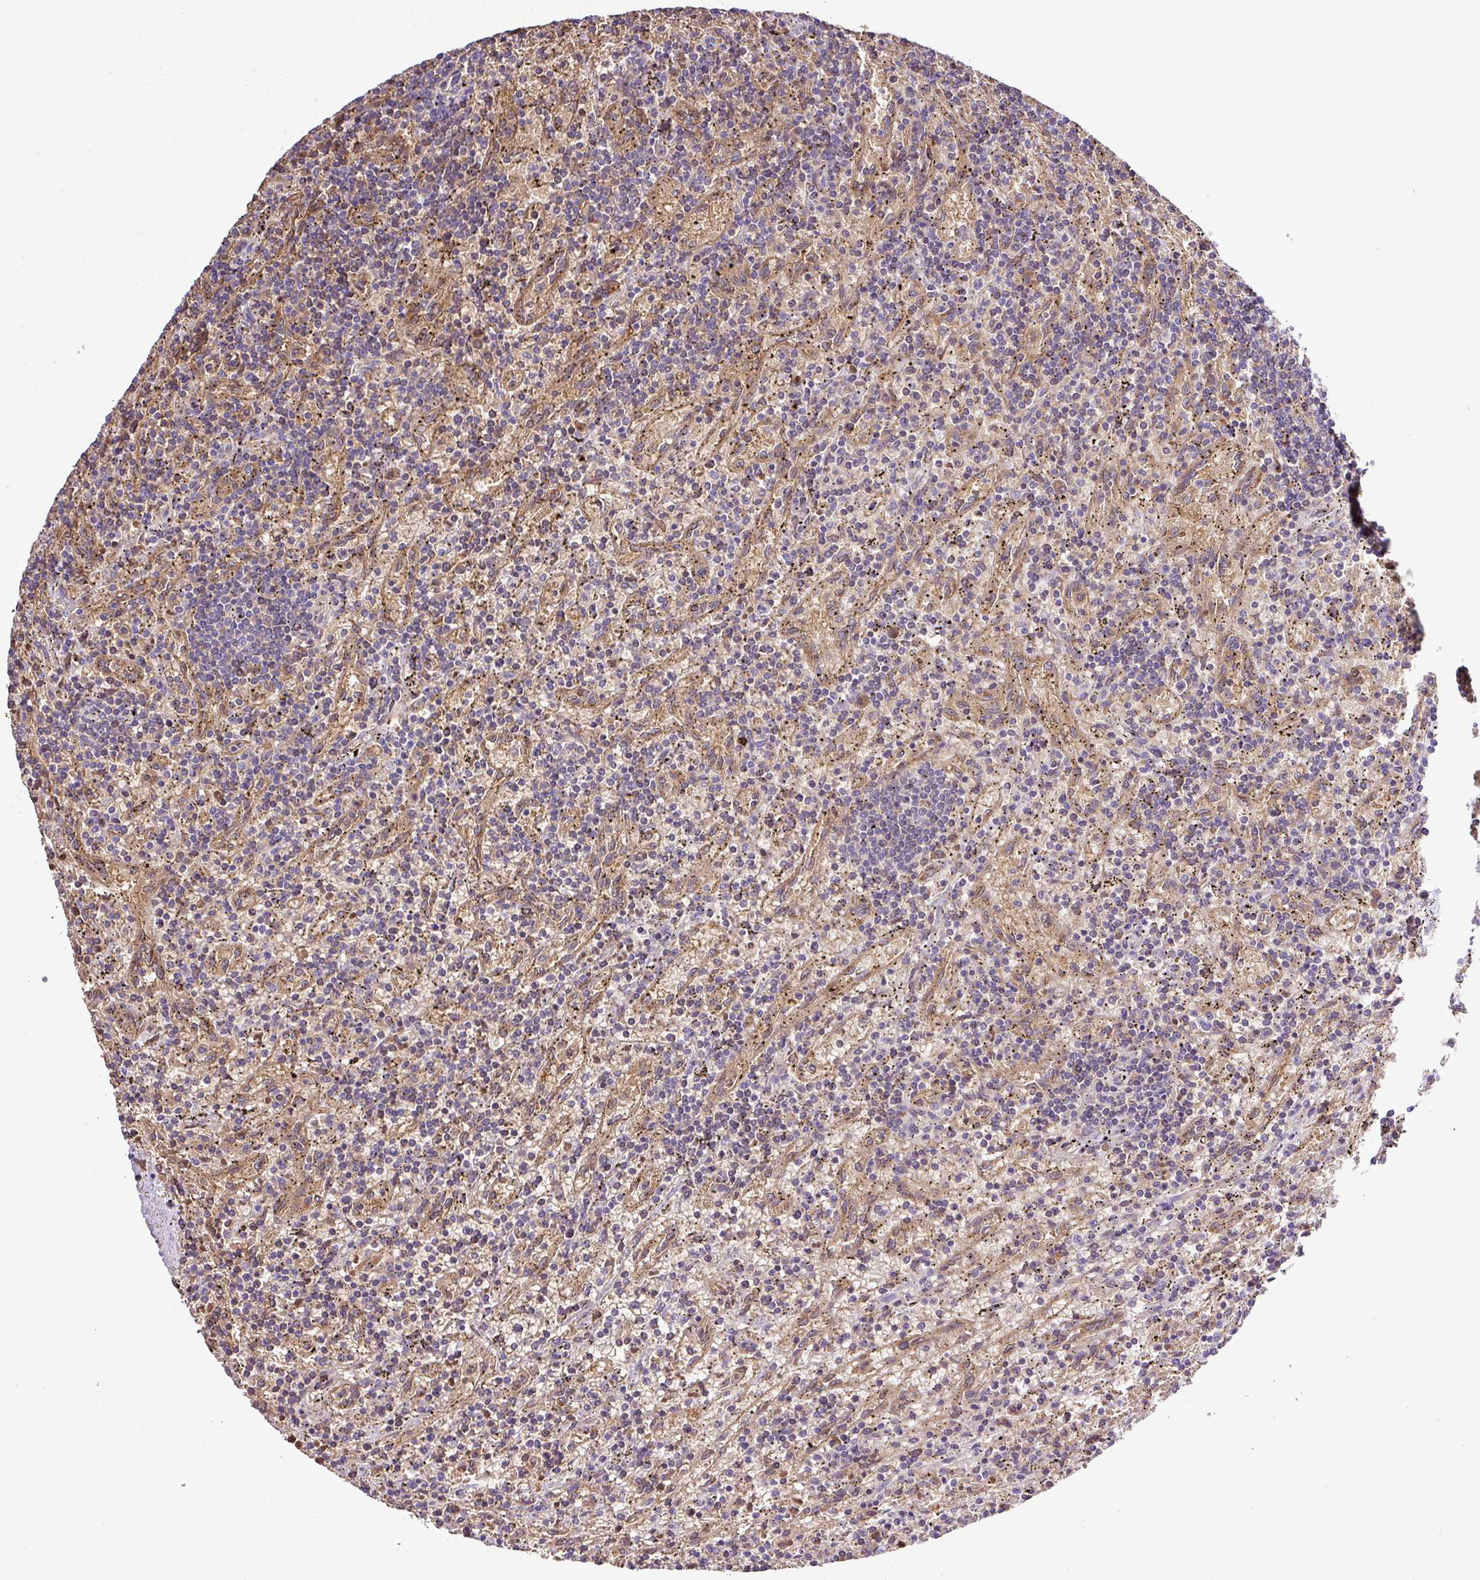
{"staining": {"intensity": "negative", "quantity": "none", "location": "none"}, "tissue": "lymphoma", "cell_type": "Tumor cells", "image_type": "cancer", "snomed": [{"axis": "morphology", "description": "Malignant lymphoma, non-Hodgkin's type, Low grade"}, {"axis": "topography", "description": "Spleen"}], "caption": "Histopathology image shows no protein expression in tumor cells of malignant lymphoma, non-Hodgkin's type (low-grade) tissue.", "gene": "ZNF513", "patient": {"sex": "male", "age": 76}}